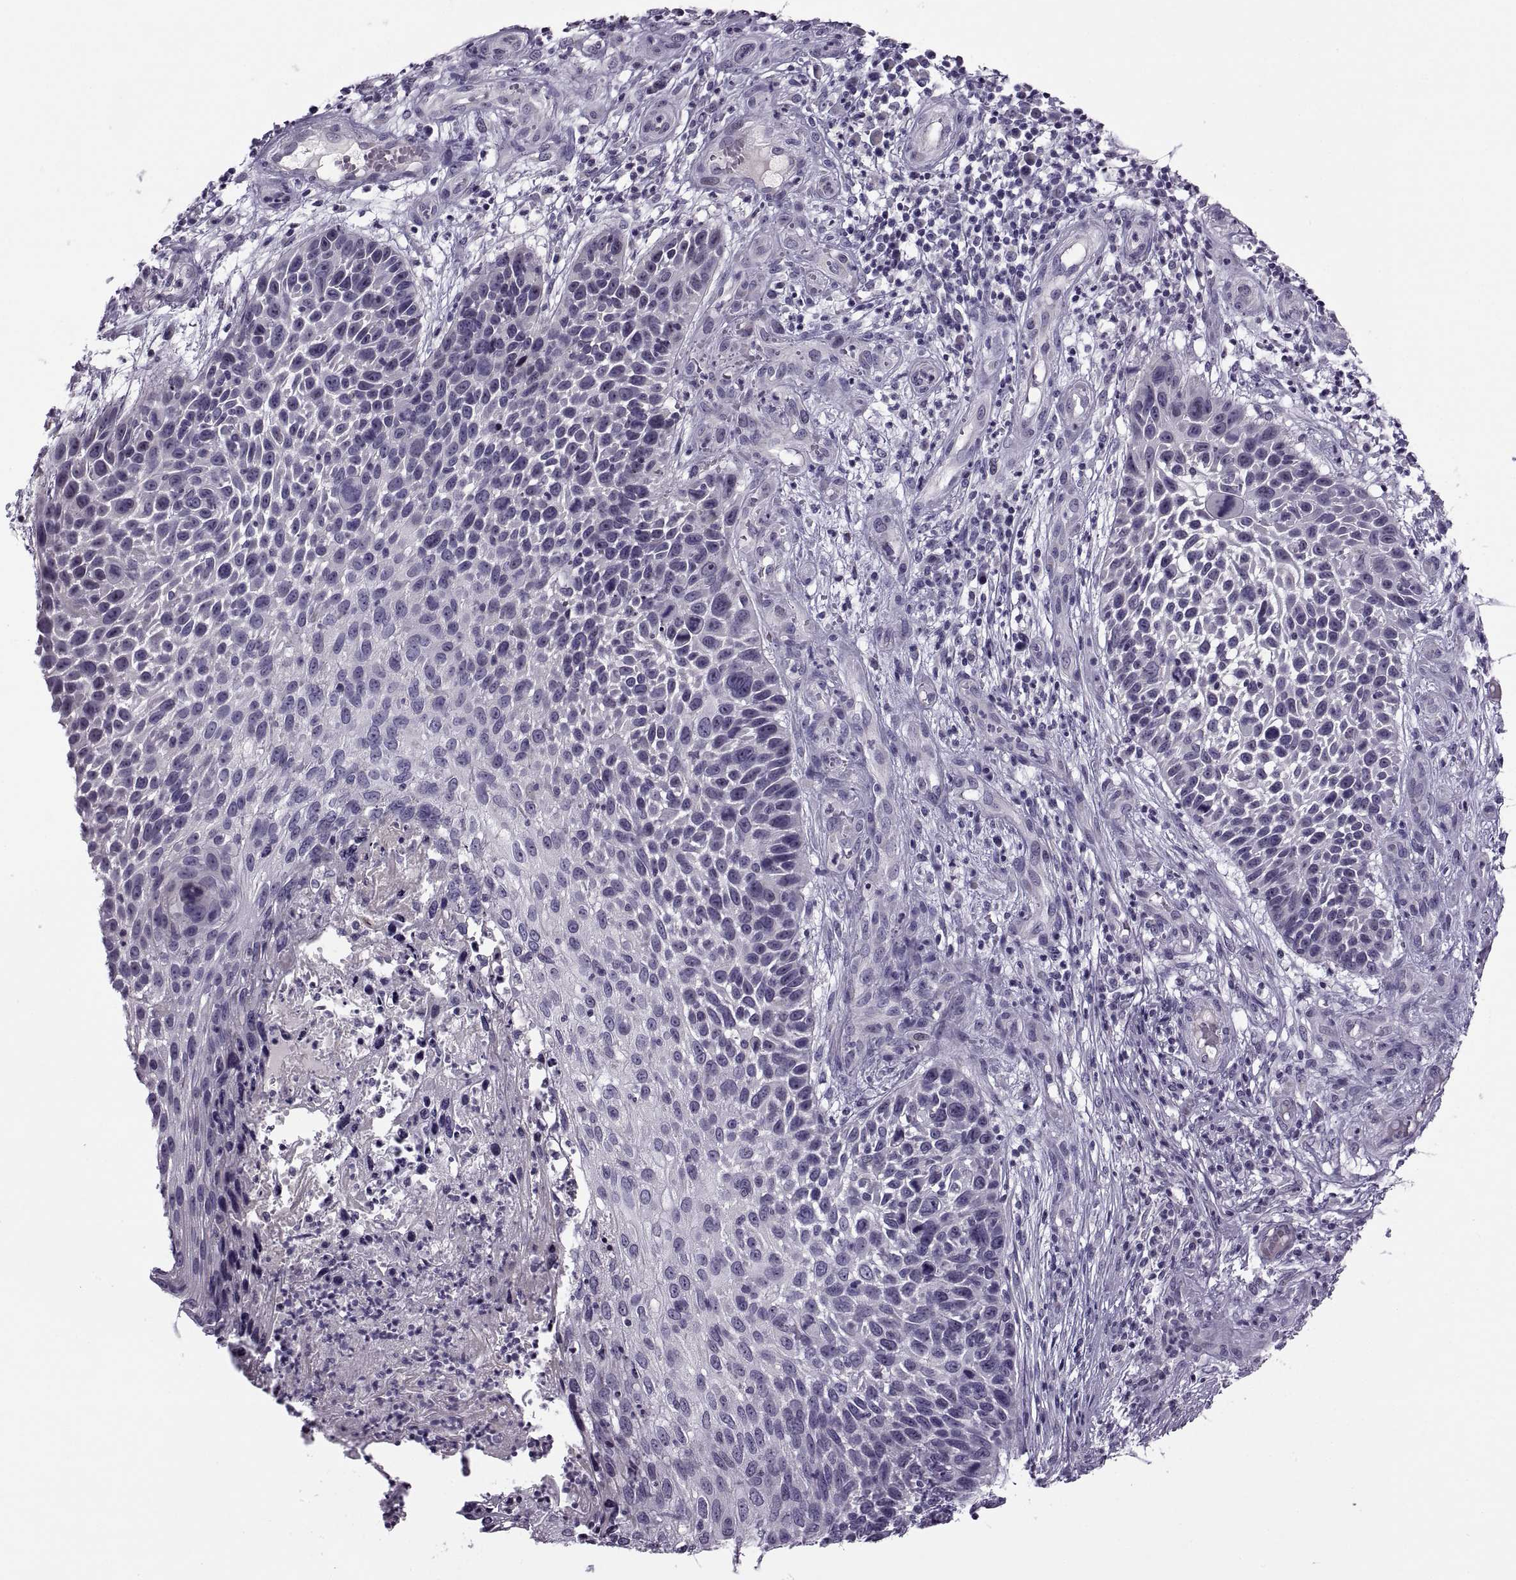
{"staining": {"intensity": "negative", "quantity": "none", "location": "none"}, "tissue": "skin cancer", "cell_type": "Tumor cells", "image_type": "cancer", "snomed": [{"axis": "morphology", "description": "Squamous cell carcinoma, NOS"}, {"axis": "topography", "description": "Skin"}], "caption": "The micrograph demonstrates no significant positivity in tumor cells of skin cancer.", "gene": "MAGEB1", "patient": {"sex": "male", "age": 92}}